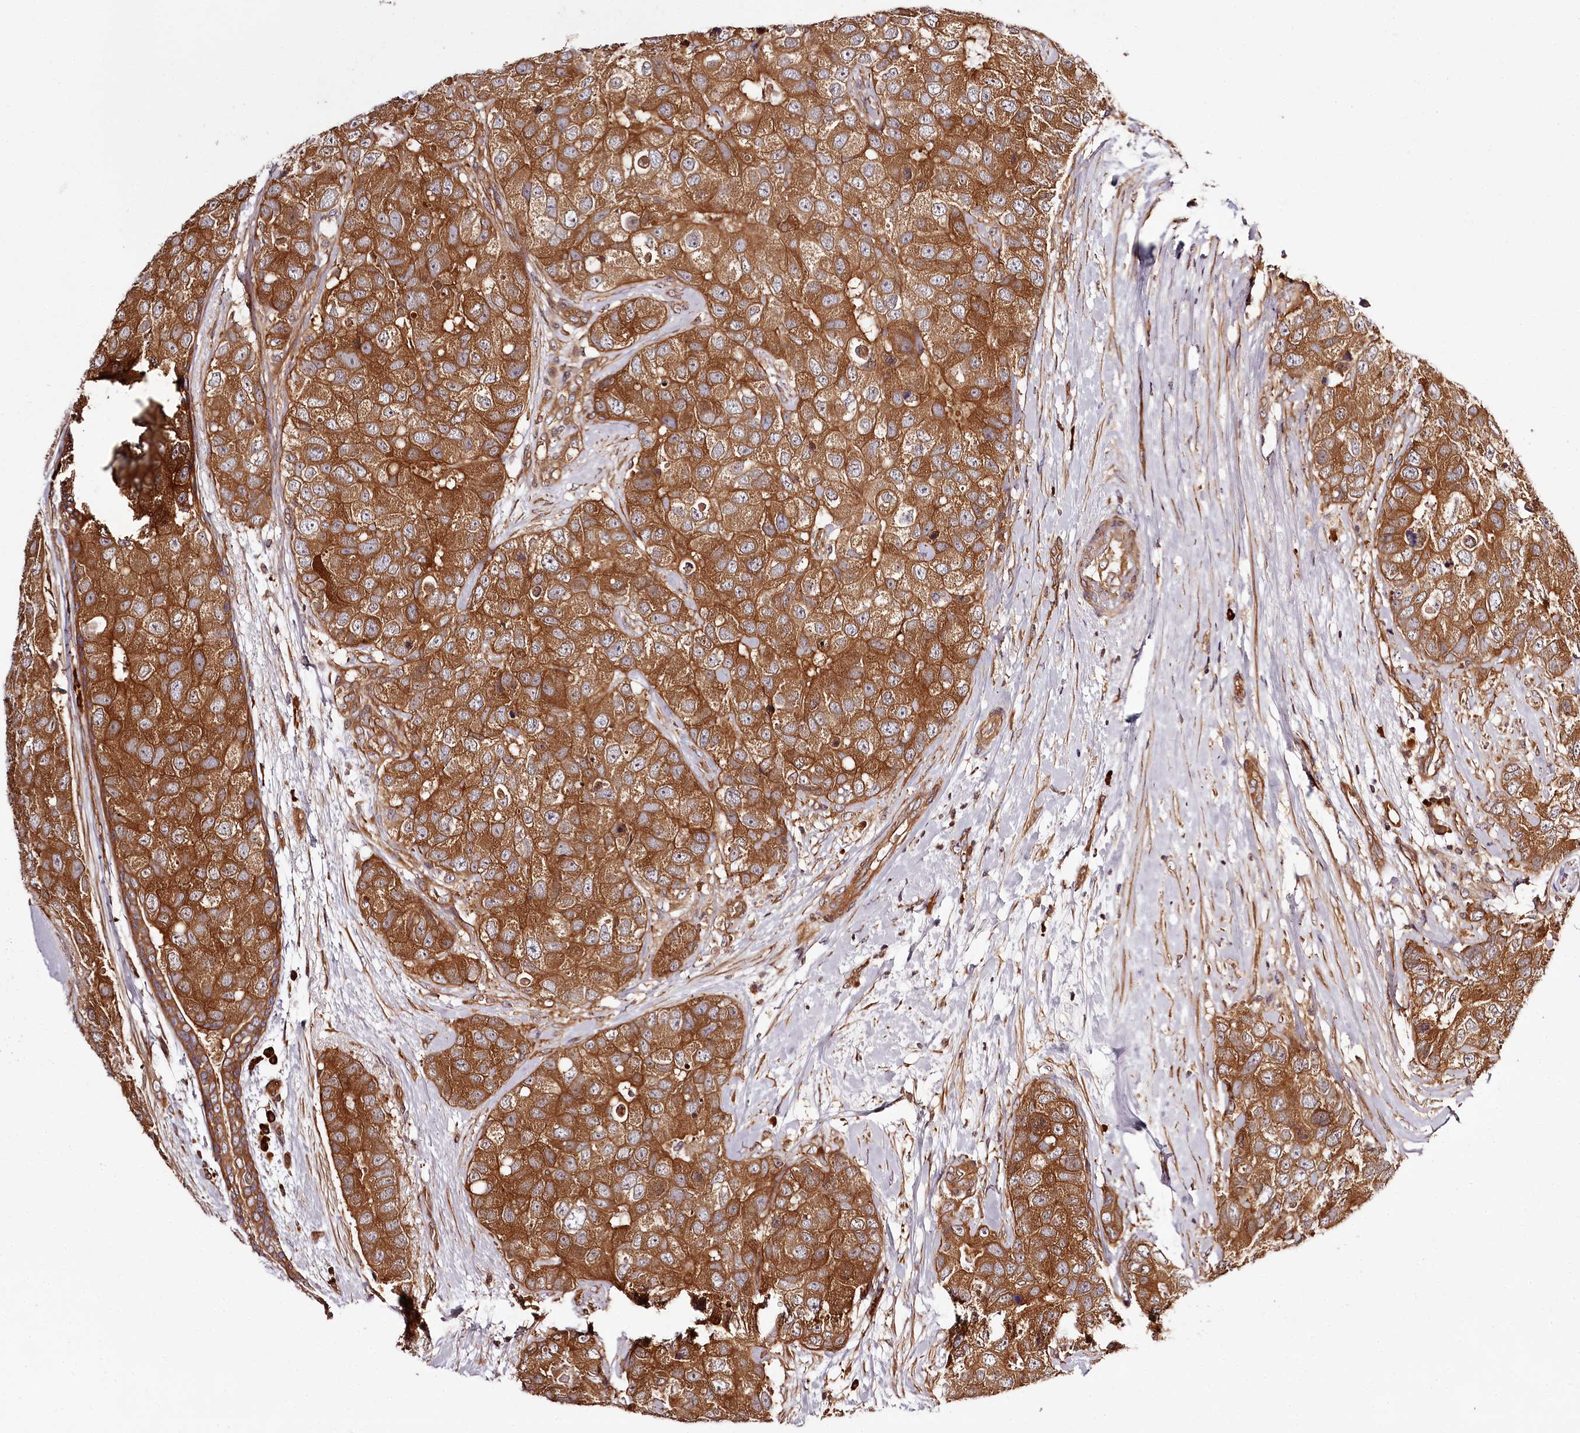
{"staining": {"intensity": "strong", "quantity": ">75%", "location": "cytoplasmic/membranous"}, "tissue": "breast cancer", "cell_type": "Tumor cells", "image_type": "cancer", "snomed": [{"axis": "morphology", "description": "Duct carcinoma"}, {"axis": "topography", "description": "Breast"}], "caption": "Tumor cells display high levels of strong cytoplasmic/membranous positivity in approximately >75% of cells in human breast intraductal carcinoma.", "gene": "TARS1", "patient": {"sex": "female", "age": 62}}